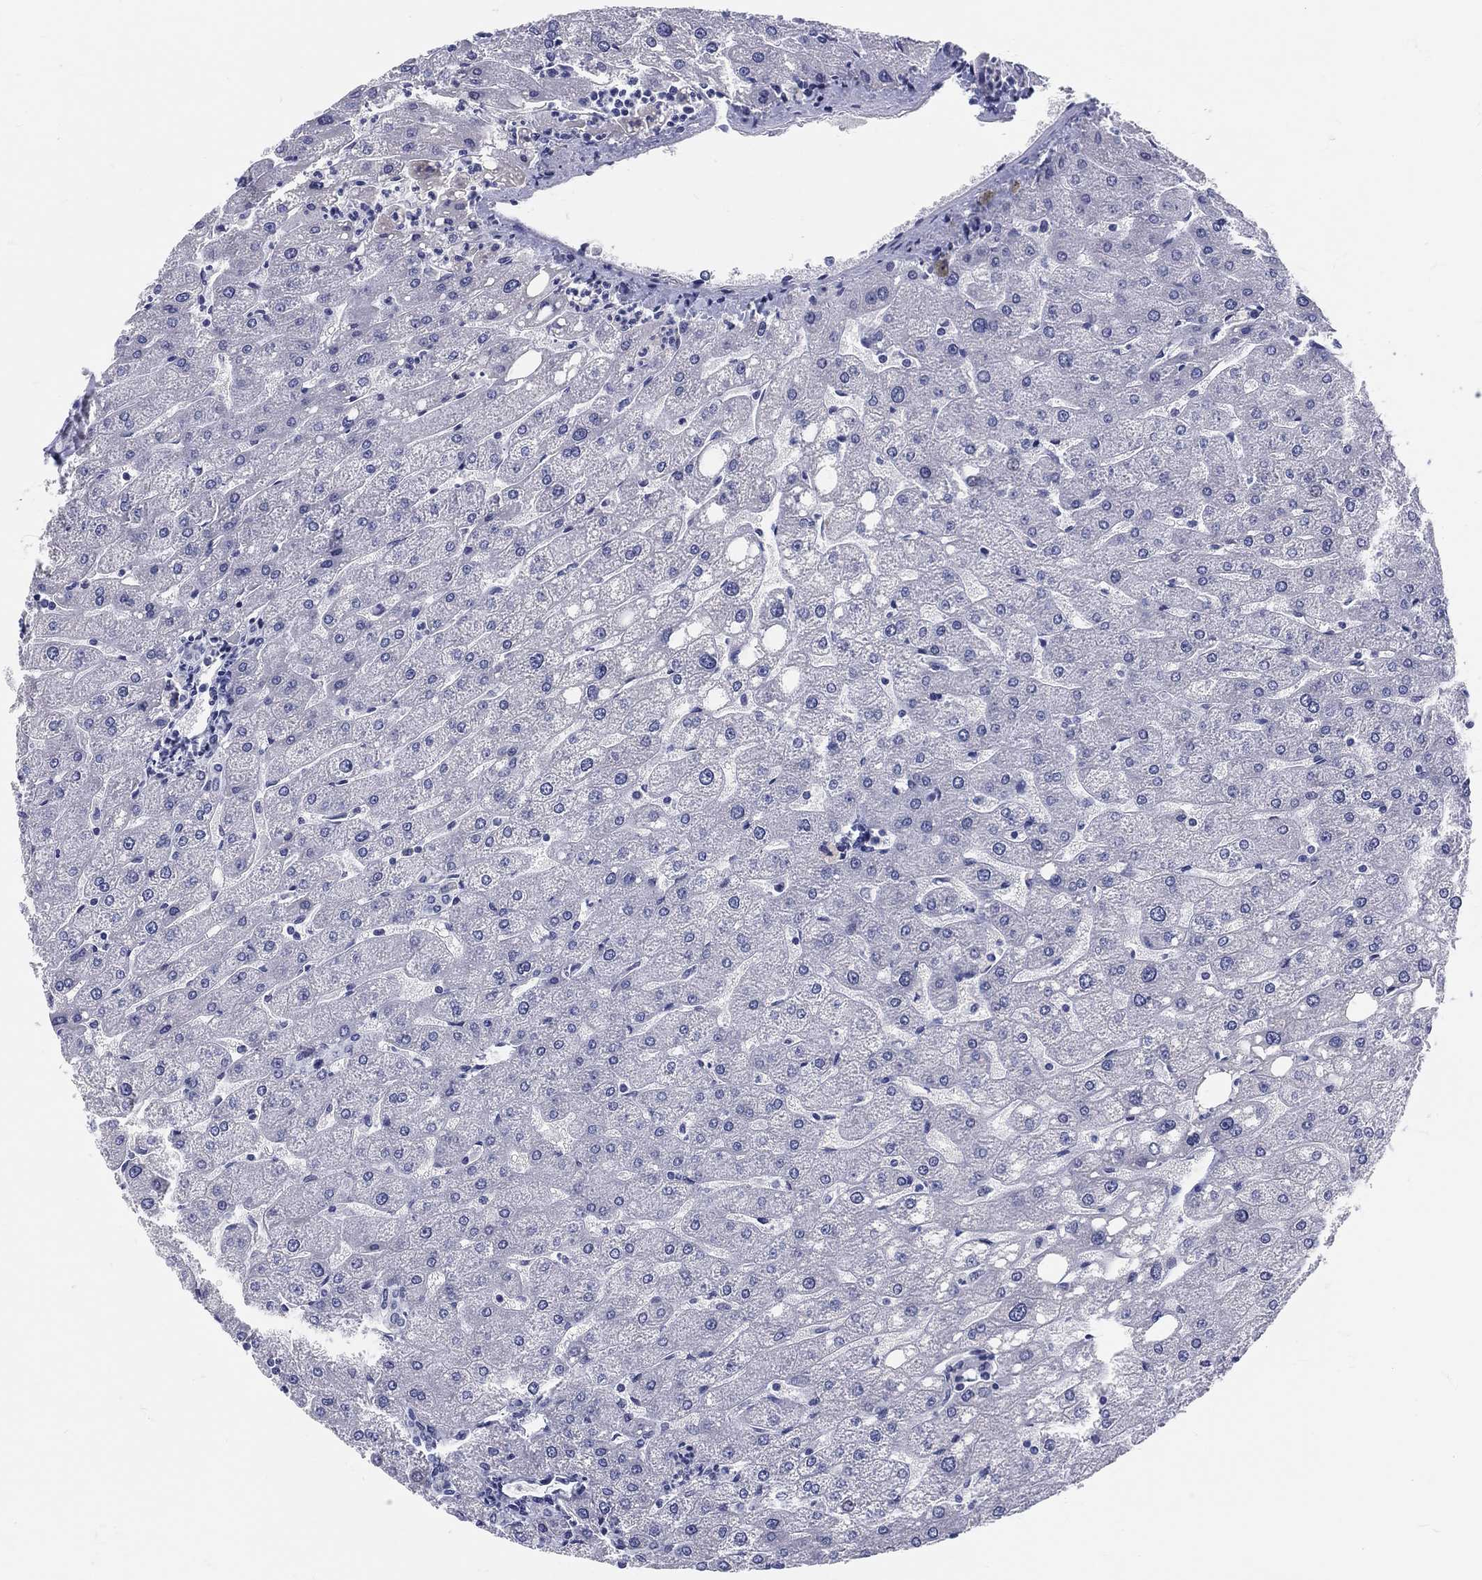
{"staining": {"intensity": "negative", "quantity": "none", "location": "none"}, "tissue": "liver", "cell_type": "Cholangiocytes", "image_type": "normal", "snomed": [{"axis": "morphology", "description": "Normal tissue, NOS"}, {"axis": "topography", "description": "Liver"}], "caption": "DAB immunohistochemical staining of benign liver shows no significant staining in cholangiocytes. (DAB immunohistochemistry (IHC) visualized using brightfield microscopy, high magnification).", "gene": "MAPK8IP1", "patient": {"sex": "male", "age": 67}}